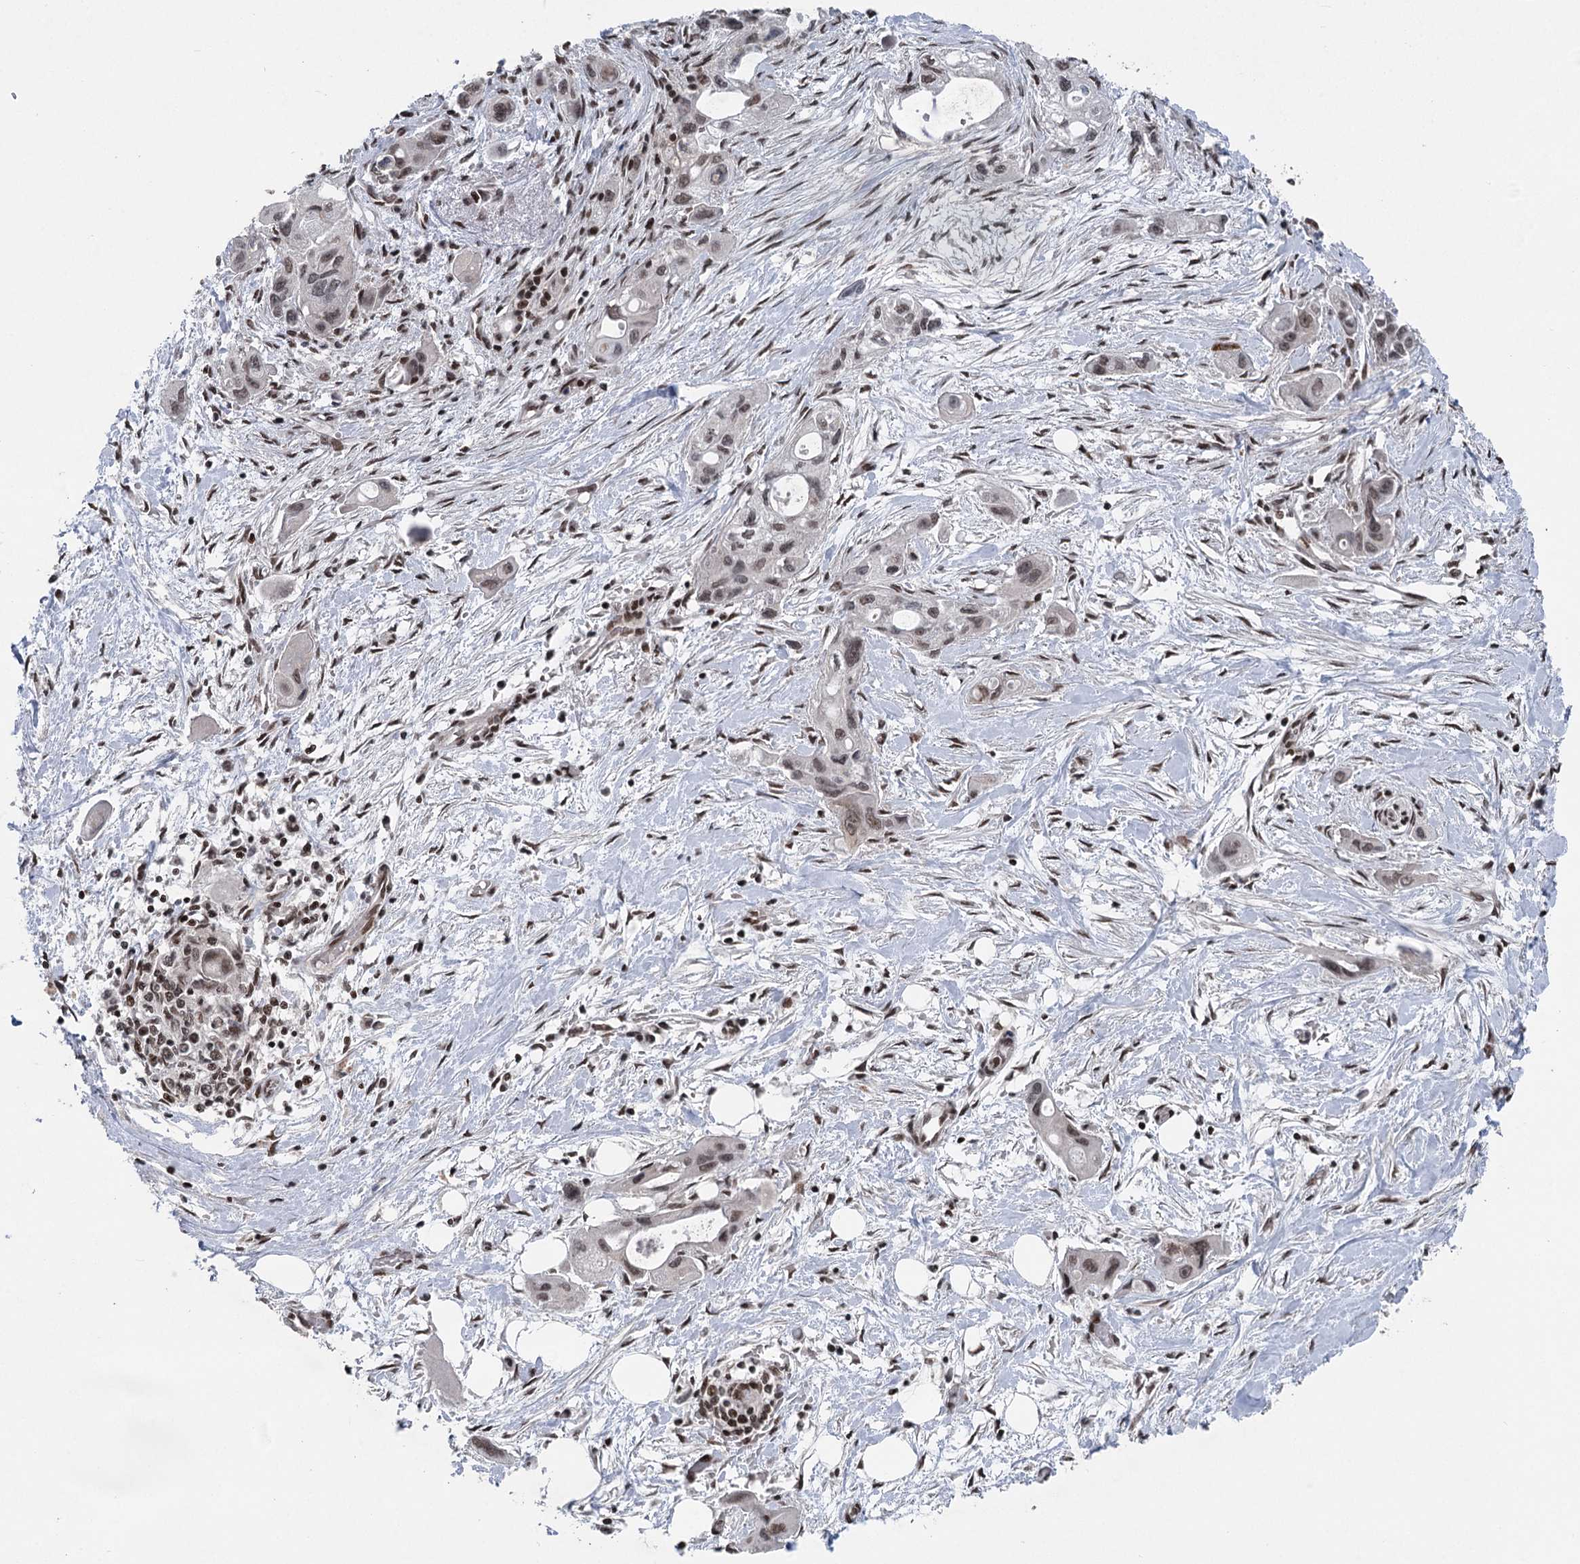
{"staining": {"intensity": "weak", "quantity": ">75%", "location": "nuclear"}, "tissue": "pancreatic cancer", "cell_type": "Tumor cells", "image_type": "cancer", "snomed": [{"axis": "morphology", "description": "Adenocarcinoma, NOS"}, {"axis": "topography", "description": "Pancreas"}], "caption": "Weak nuclear expression for a protein is seen in approximately >75% of tumor cells of pancreatic cancer using immunohistochemistry.", "gene": "CGGBP1", "patient": {"sex": "male", "age": 75}}